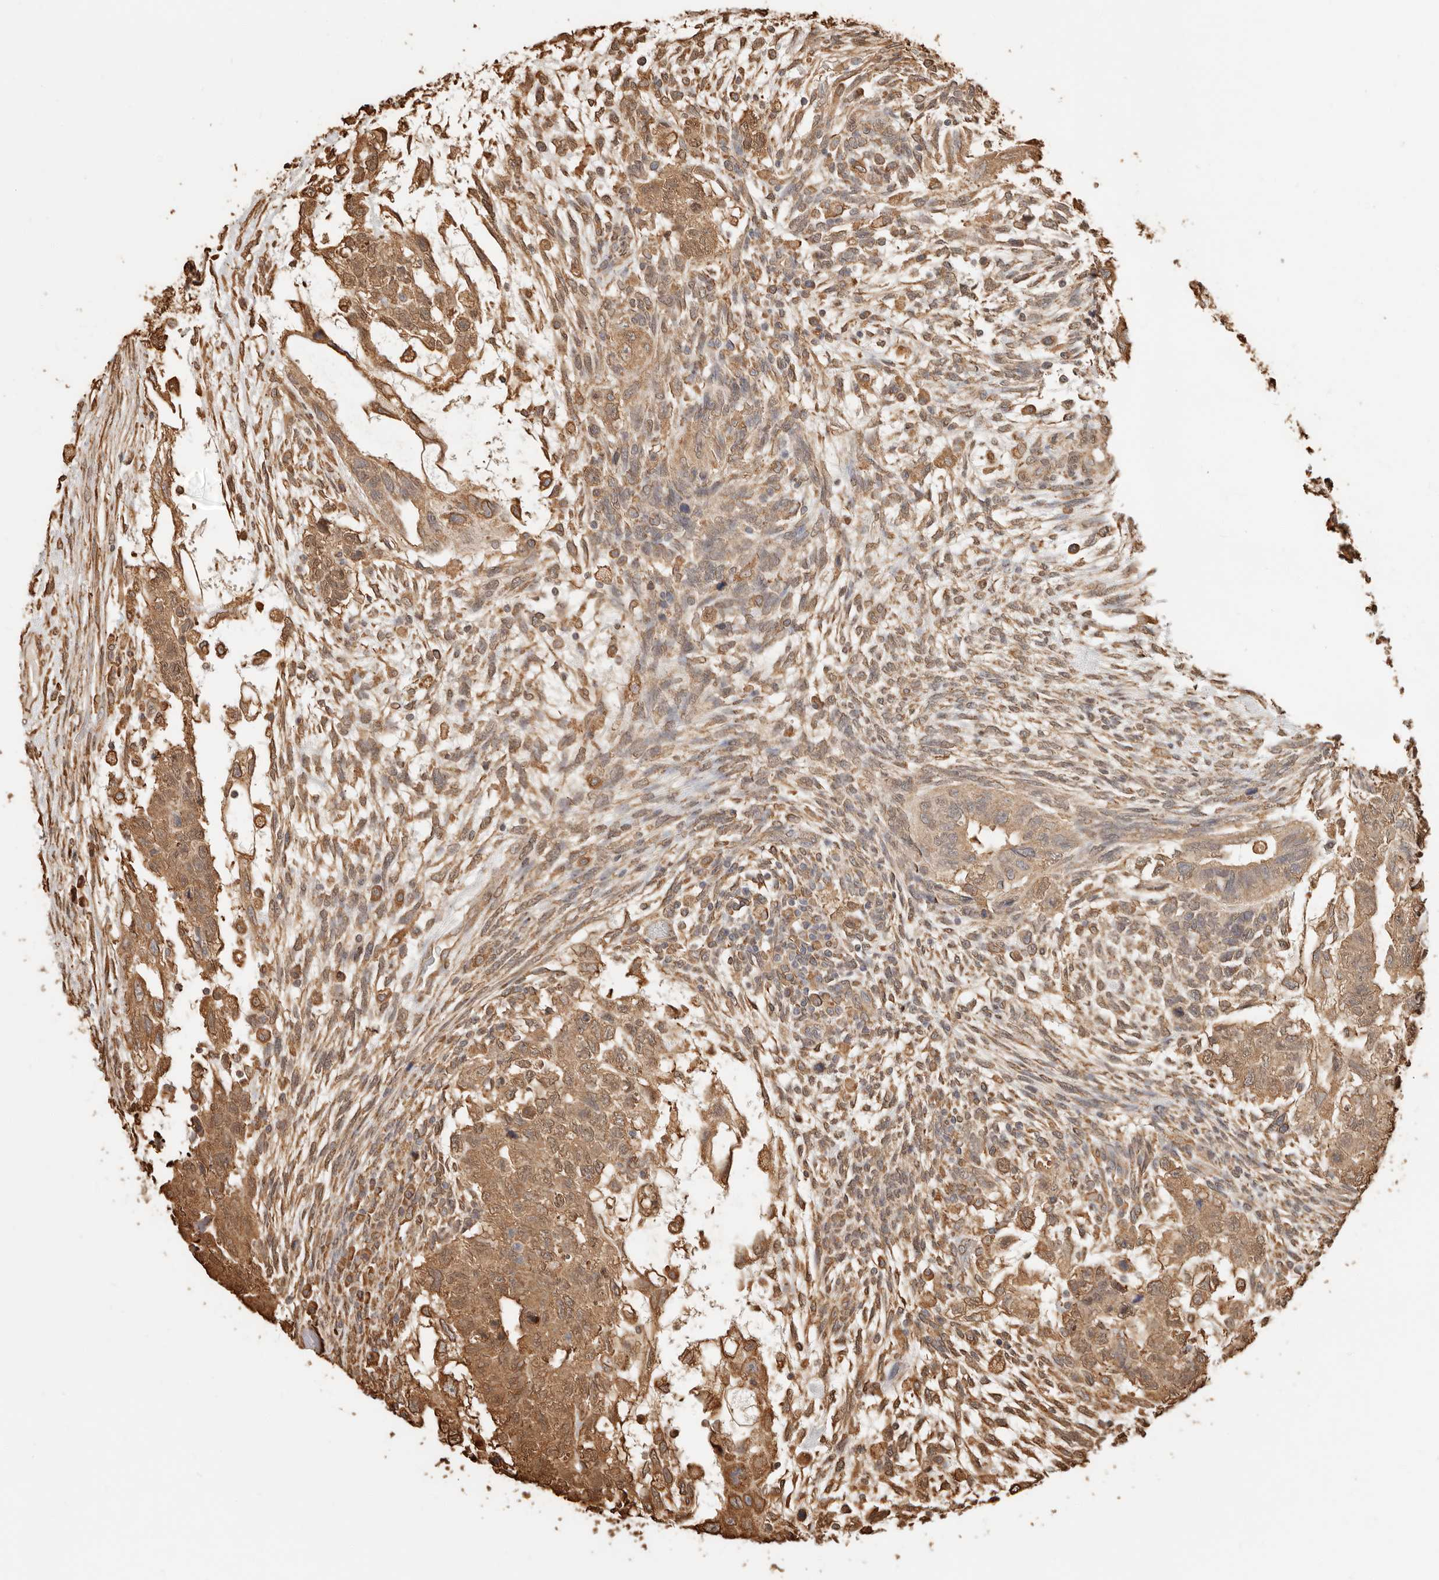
{"staining": {"intensity": "moderate", "quantity": ">75%", "location": "cytoplasmic/membranous,nuclear"}, "tissue": "testis cancer", "cell_type": "Tumor cells", "image_type": "cancer", "snomed": [{"axis": "morphology", "description": "Normal tissue, NOS"}, {"axis": "morphology", "description": "Carcinoma, Embryonal, NOS"}, {"axis": "topography", "description": "Testis"}], "caption": "DAB (3,3'-diaminobenzidine) immunohistochemical staining of human testis embryonal carcinoma shows moderate cytoplasmic/membranous and nuclear protein expression in about >75% of tumor cells.", "gene": "ARHGEF10L", "patient": {"sex": "male", "age": 36}}